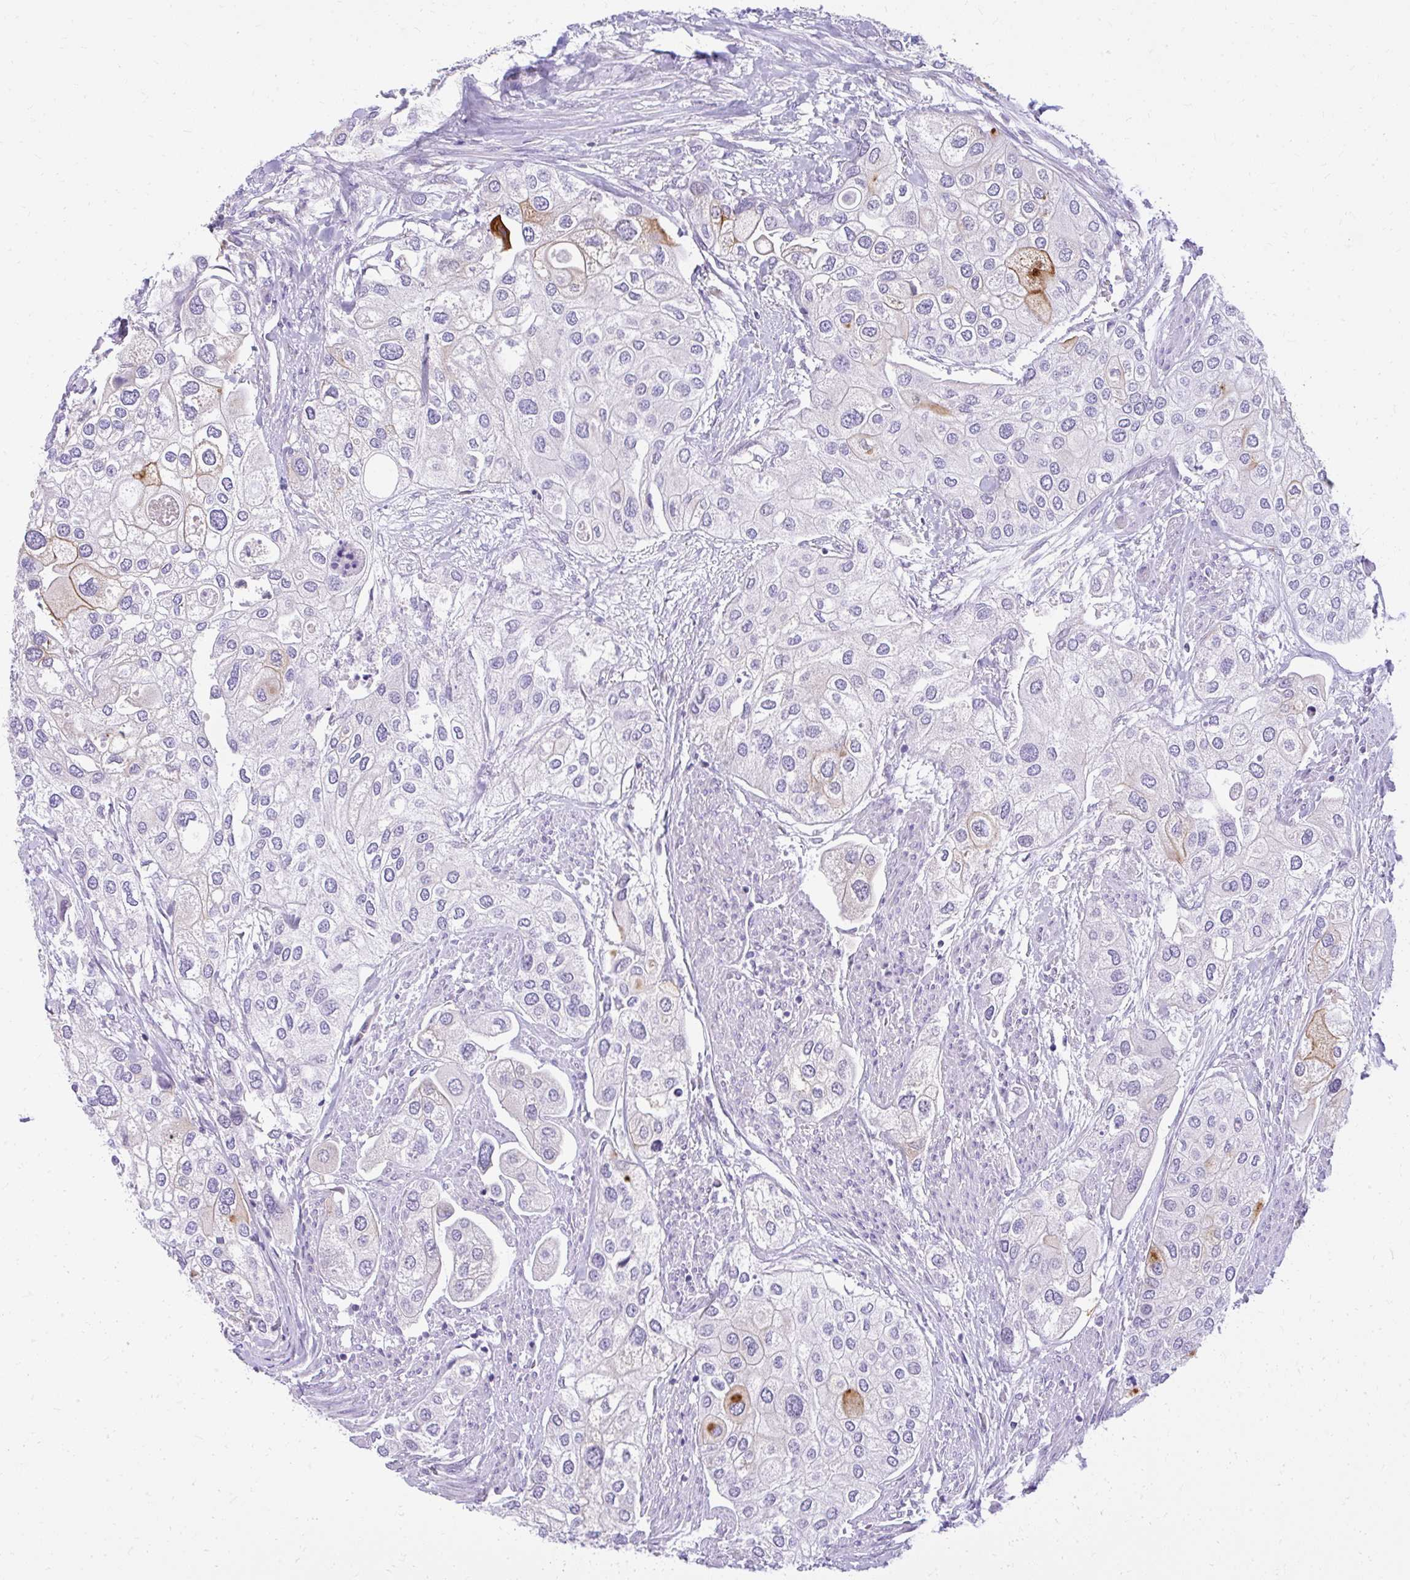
{"staining": {"intensity": "moderate", "quantity": "<25%", "location": "cytoplasmic/membranous"}, "tissue": "urothelial cancer", "cell_type": "Tumor cells", "image_type": "cancer", "snomed": [{"axis": "morphology", "description": "Urothelial carcinoma, High grade"}, {"axis": "topography", "description": "Urinary bladder"}], "caption": "A histopathology image of high-grade urothelial carcinoma stained for a protein exhibits moderate cytoplasmic/membranous brown staining in tumor cells.", "gene": "PRAP1", "patient": {"sex": "male", "age": 64}}